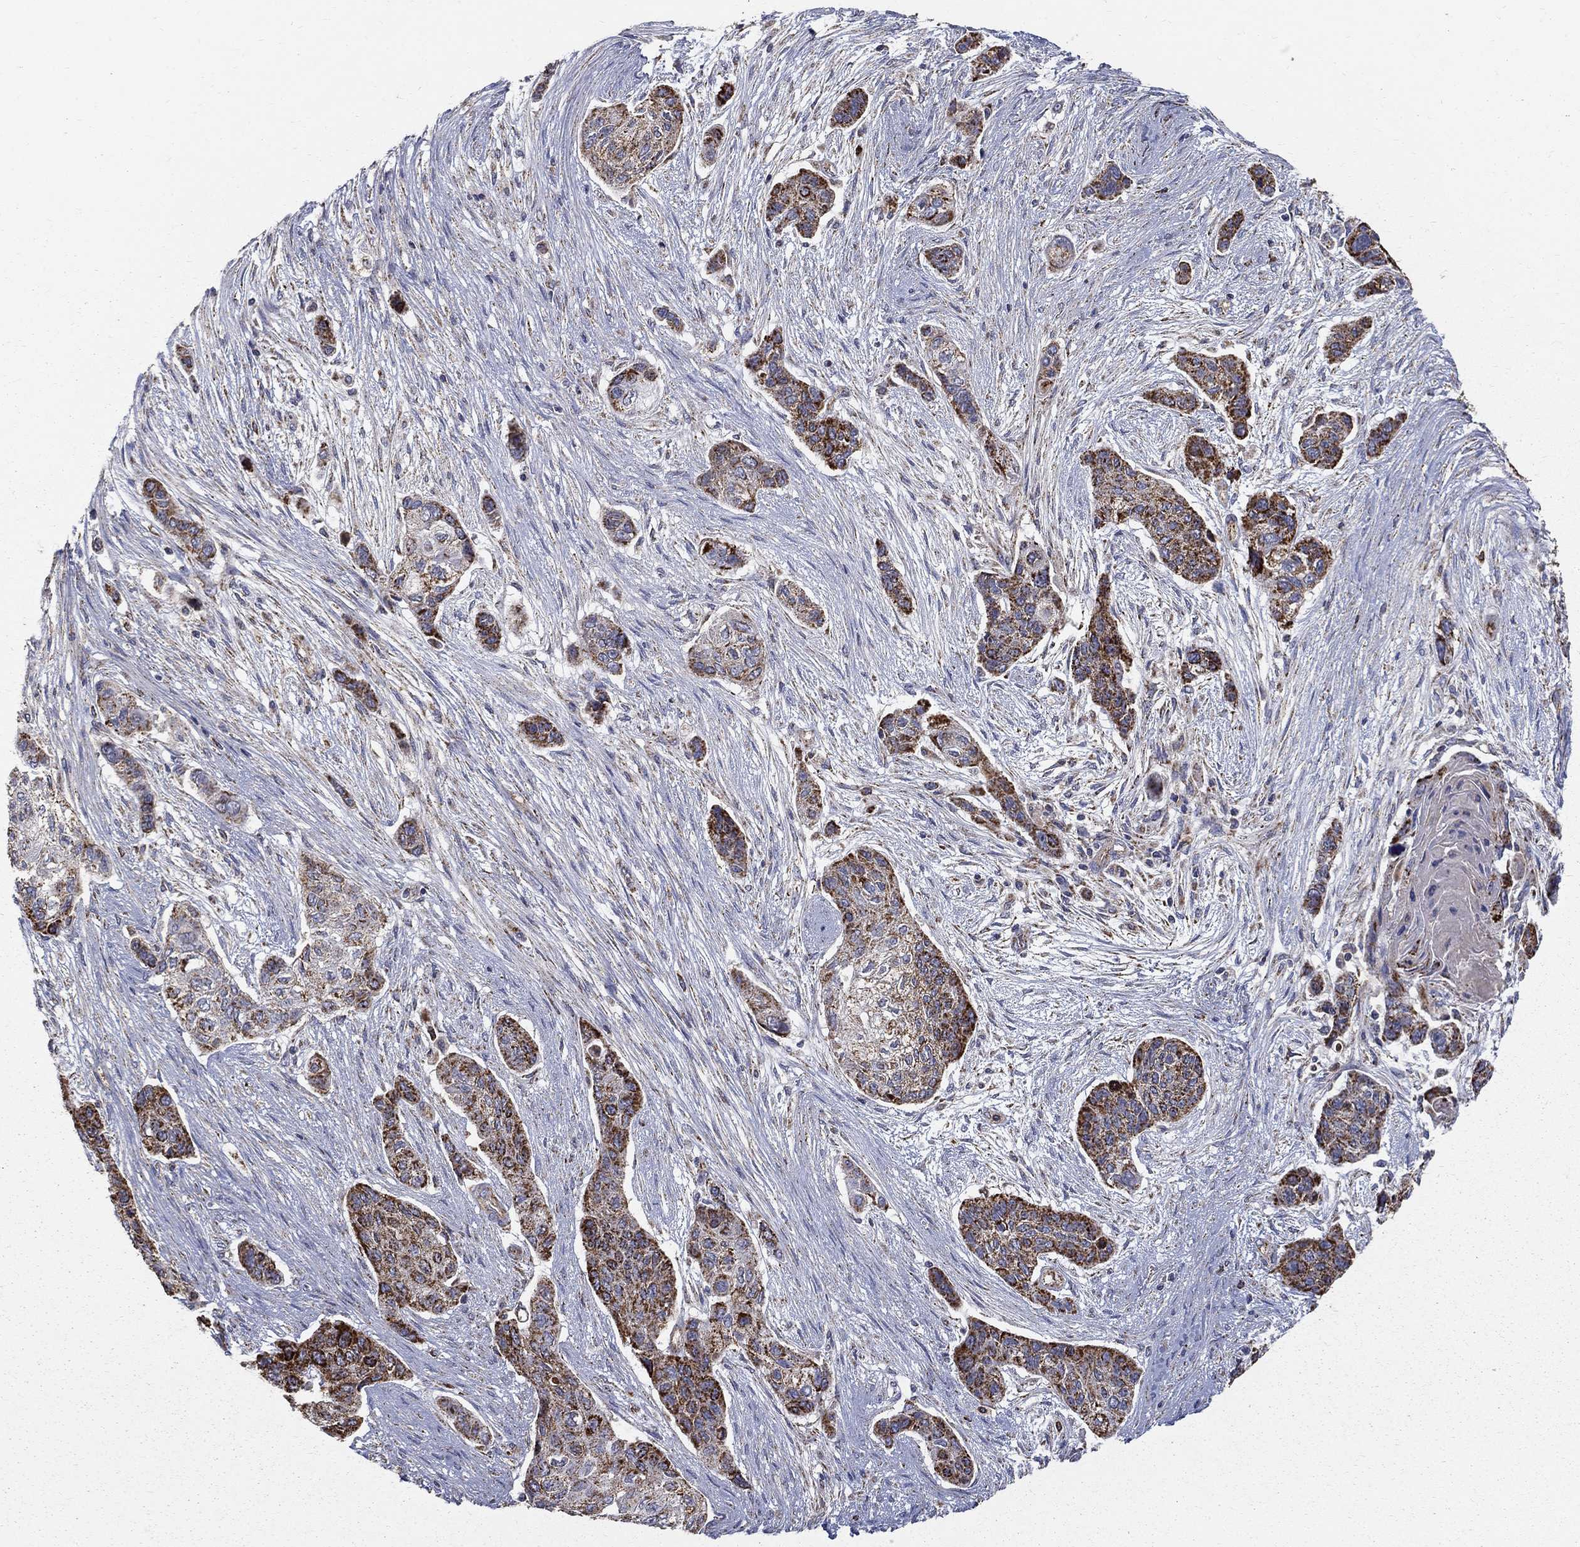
{"staining": {"intensity": "strong", "quantity": "25%-75%", "location": "cytoplasmic/membranous"}, "tissue": "lung cancer", "cell_type": "Tumor cells", "image_type": "cancer", "snomed": [{"axis": "morphology", "description": "Squamous cell carcinoma, NOS"}, {"axis": "topography", "description": "Lung"}], "caption": "This is a histology image of immunohistochemistry staining of squamous cell carcinoma (lung), which shows strong positivity in the cytoplasmic/membranous of tumor cells.", "gene": "GCSH", "patient": {"sex": "male", "age": 69}}